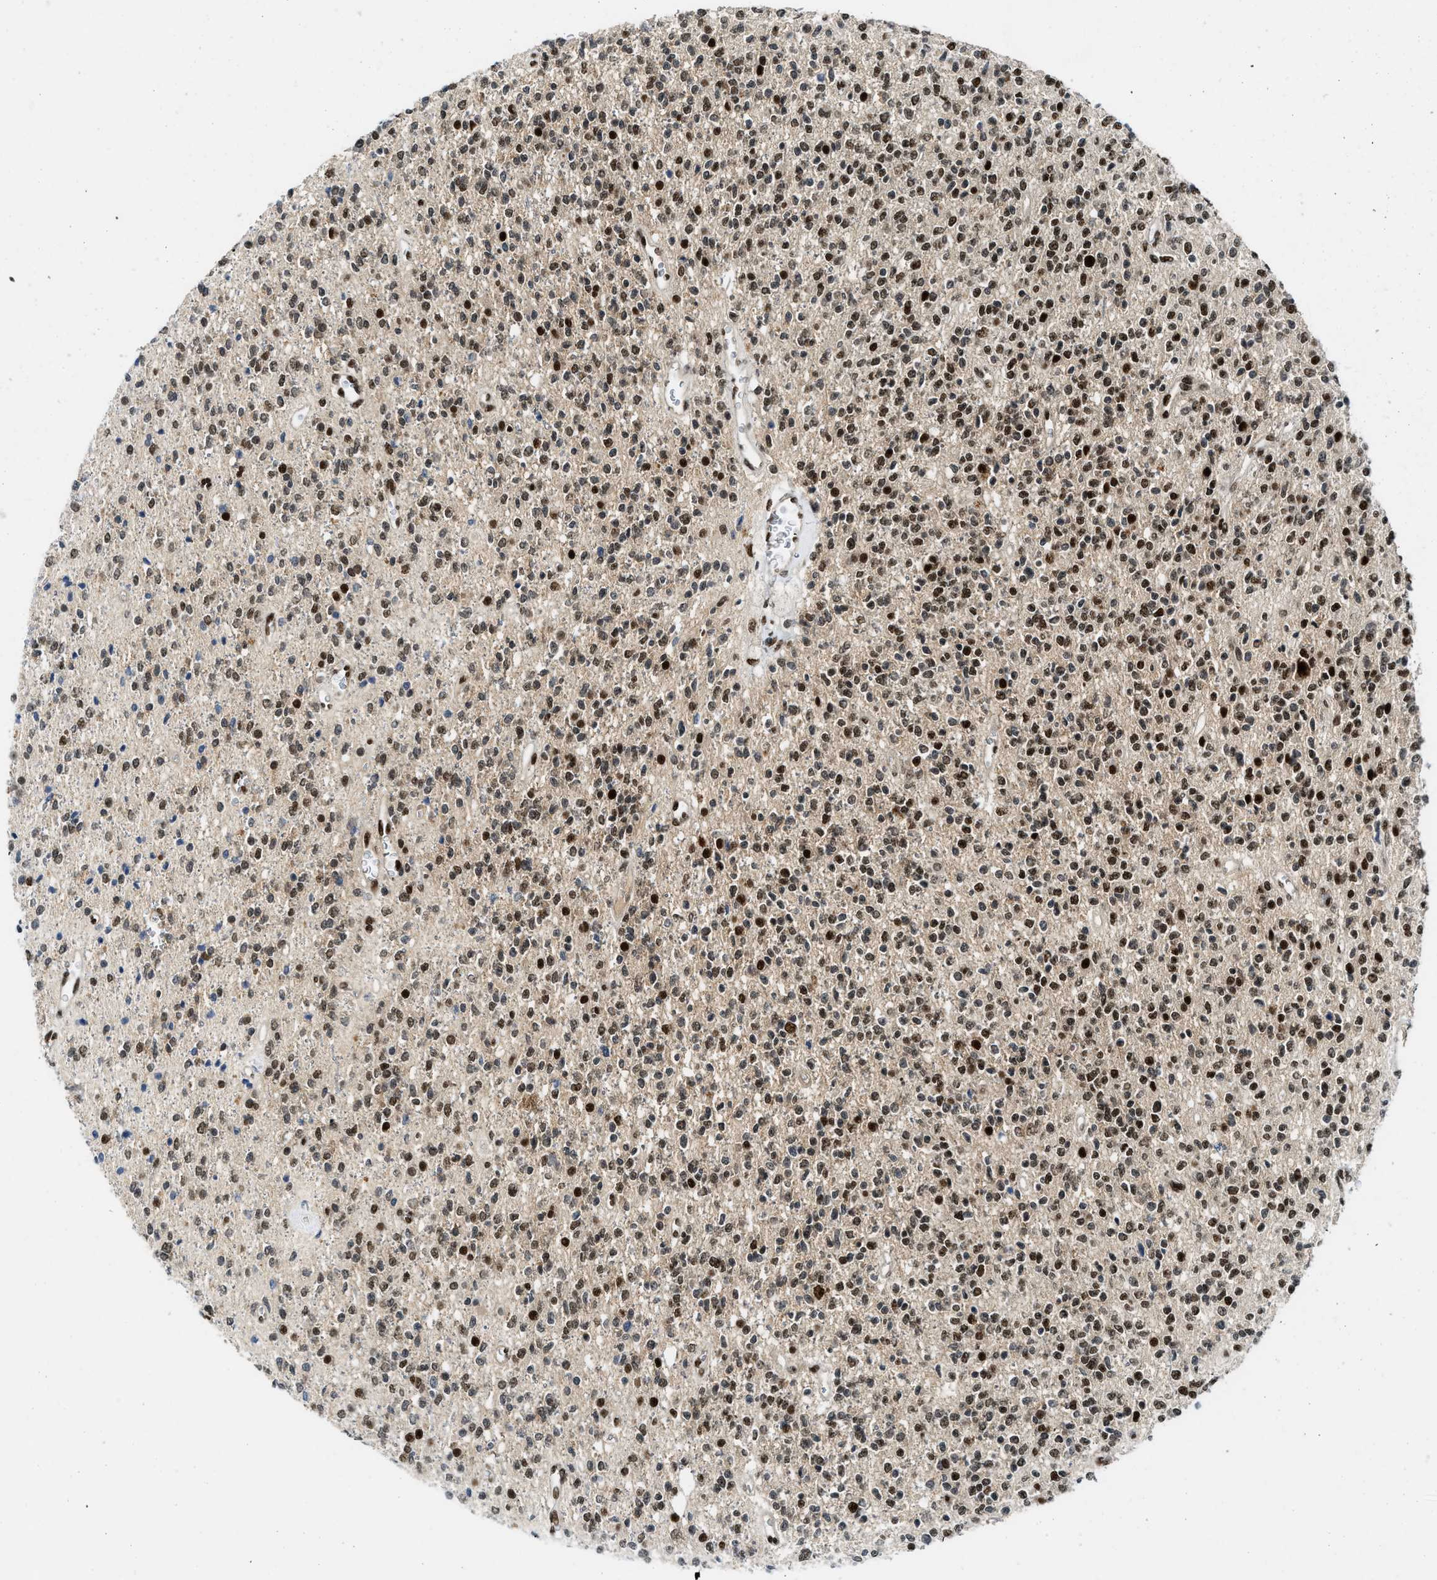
{"staining": {"intensity": "strong", "quantity": ">75%", "location": "nuclear"}, "tissue": "glioma", "cell_type": "Tumor cells", "image_type": "cancer", "snomed": [{"axis": "morphology", "description": "Glioma, malignant, High grade"}, {"axis": "topography", "description": "Brain"}], "caption": "Protein analysis of glioma tissue demonstrates strong nuclear expression in about >75% of tumor cells. (Stains: DAB (3,3'-diaminobenzidine) in brown, nuclei in blue, Microscopy: brightfield microscopy at high magnification).", "gene": "NCOA1", "patient": {"sex": "male", "age": 34}}